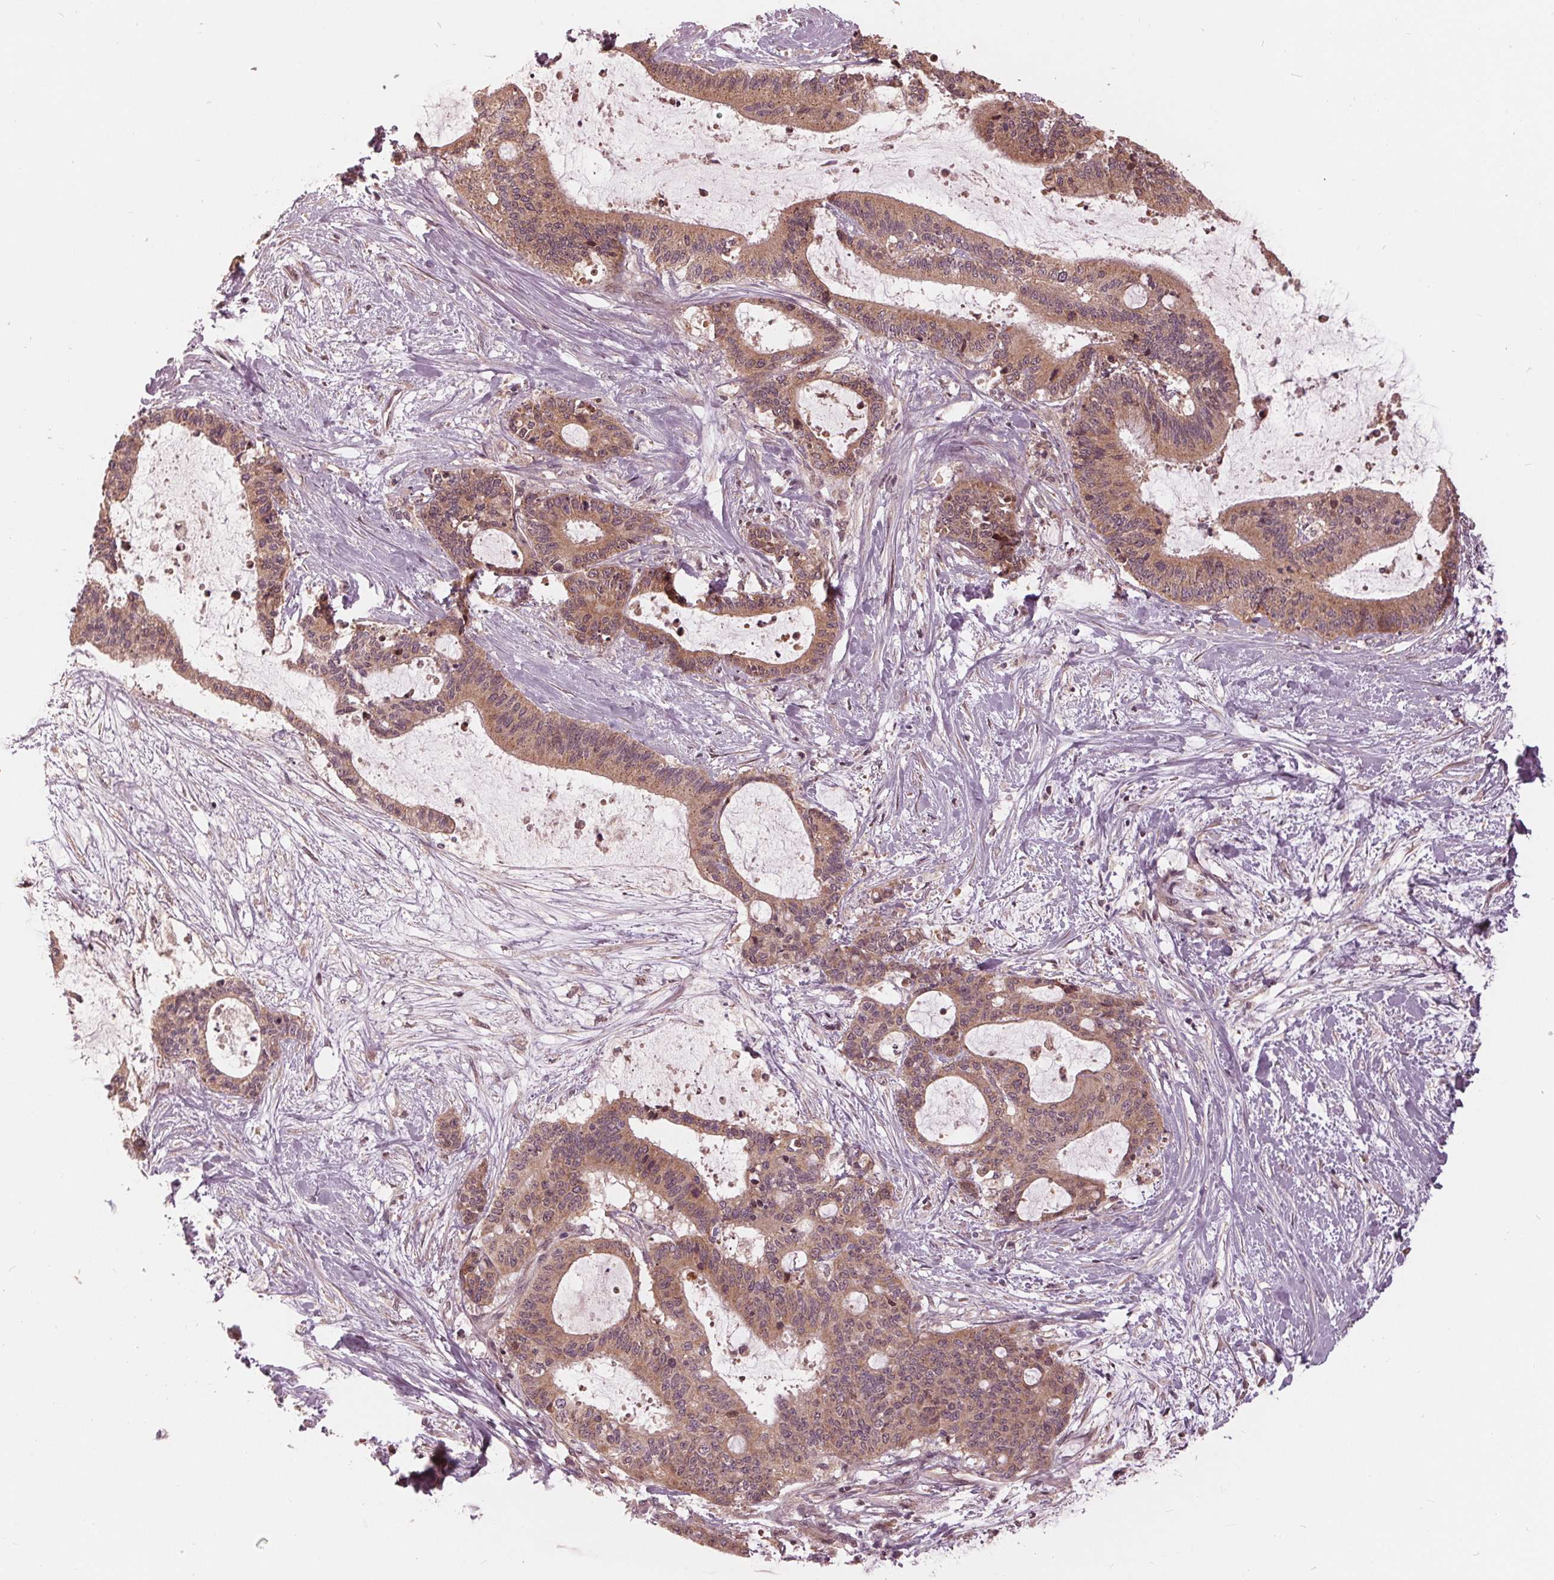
{"staining": {"intensity": "weak", "quantity": ">75%", "location": "cytoplasmic/membranous,nuclear"}, "tissue": "liver cancer", "cell_type": "Tumor cells", "image_type": "cancer", "snomed": [{"axis": "morphology", "description": "Cholangiocarcinoma"}, {"axis": "topography", "description": "Liver"}], "caption": "A micrograph of human cholangiocarcinoma (liver) stained for a protein exhibits weak cytoplasmic/membranous and nuclear brown staining in tumor cells.", "gene": "ZNF471", "patient": {"sex": "female", "age": 73}}